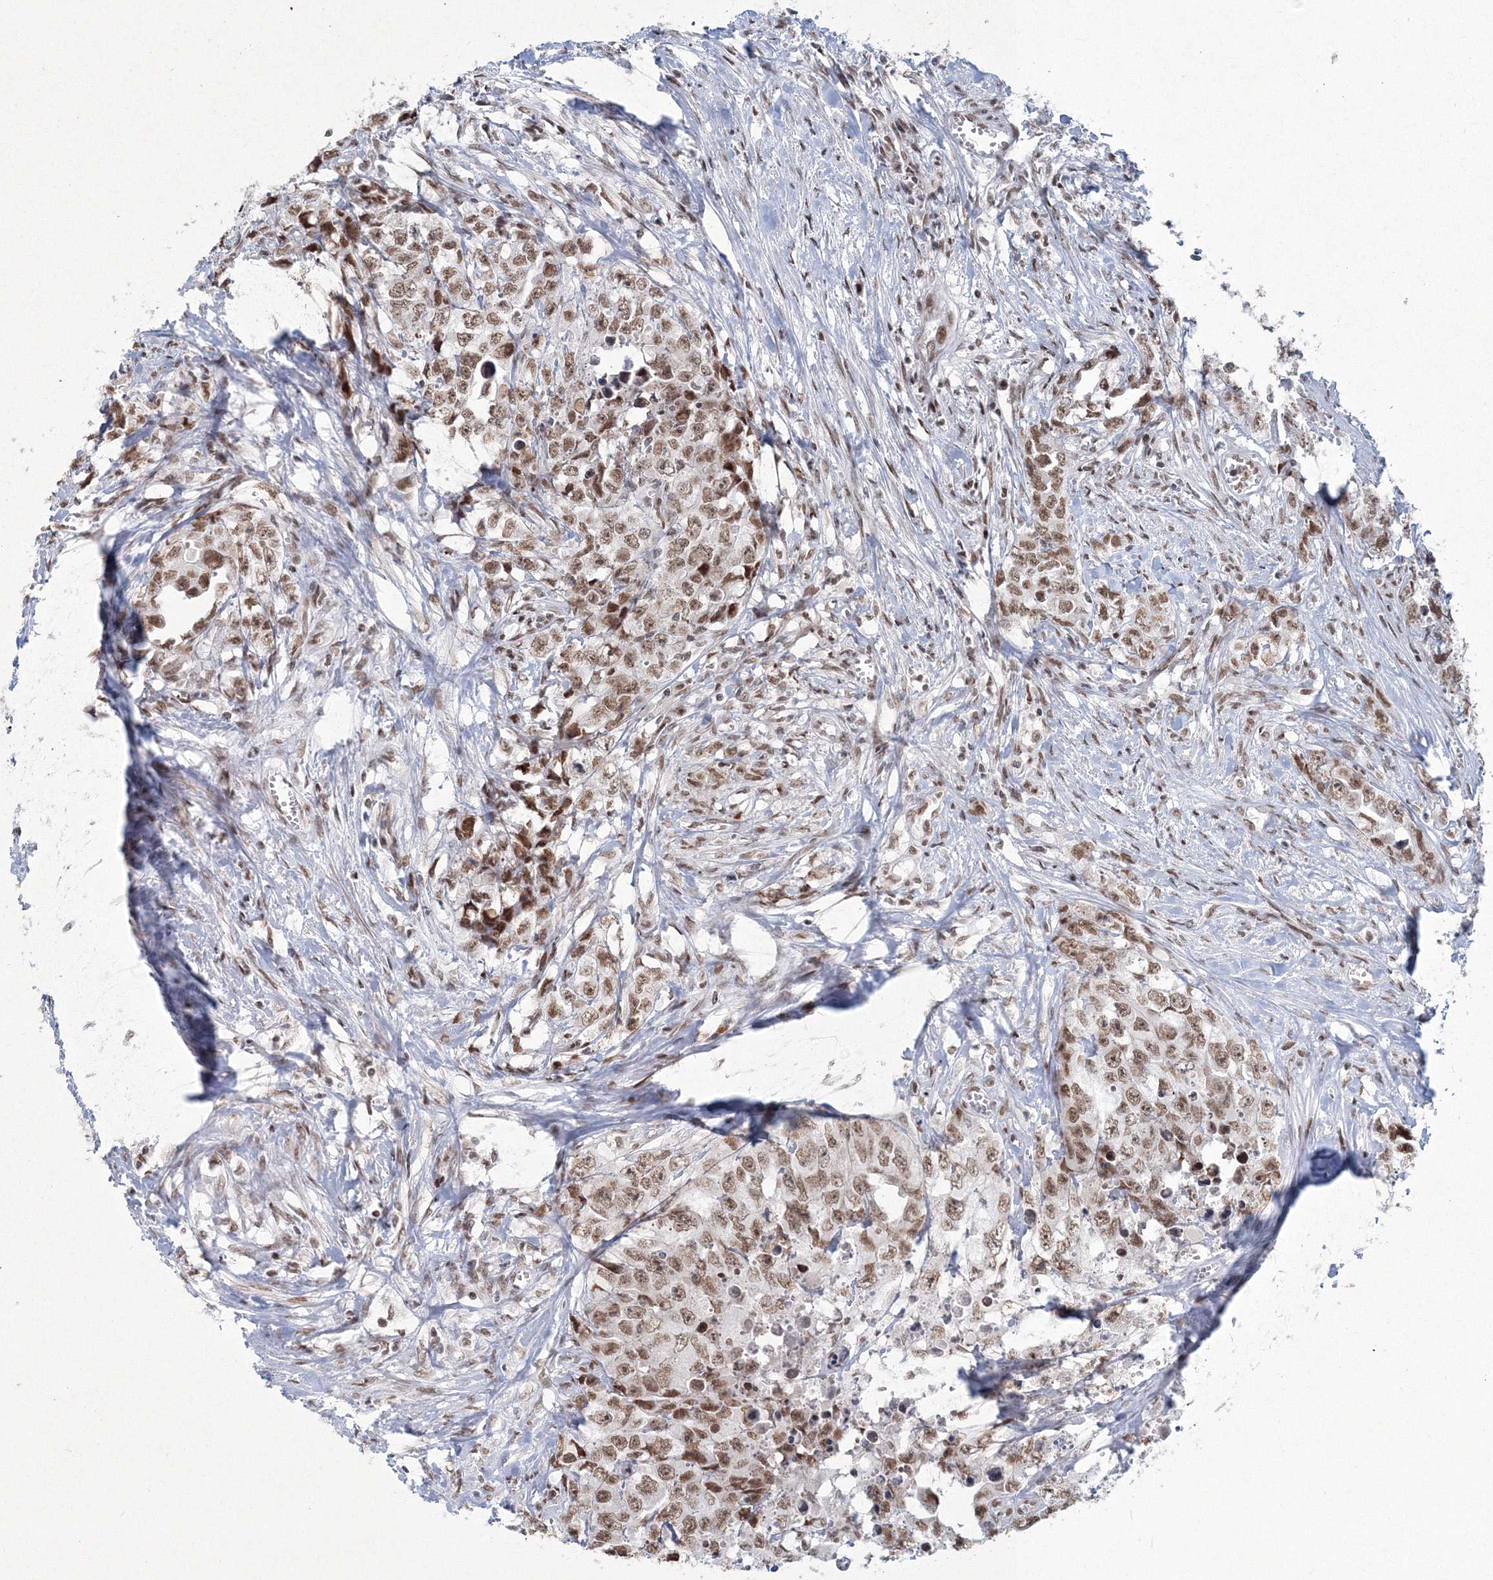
{"staining": {"intensity": "moderate", "quantity": ">75%", "location": "nuclear"}, "tissue": "testis cancer", "cell_type": "Tumor cells", "image_type": "cancer", "snomed": [{"axis": "morphology", "description": "Seminoma, NOS"}, {"axis": "morphology", "description": "Carcinoma, Embryonal, NOS"}, {"axis": "topography", "description": "Testis"}], "caption": "Protein staining shows moderate nuclear positivity in approximately >75% of tumor cells in testis cancer (embryonal carcinoma). The protein is stained brown, and the nuclei are stained in blue (DAB IHC with brightfield microscopy, high magnification).", "gene": "C3orf33", "patient": {"sex": "male", "age": 43}}